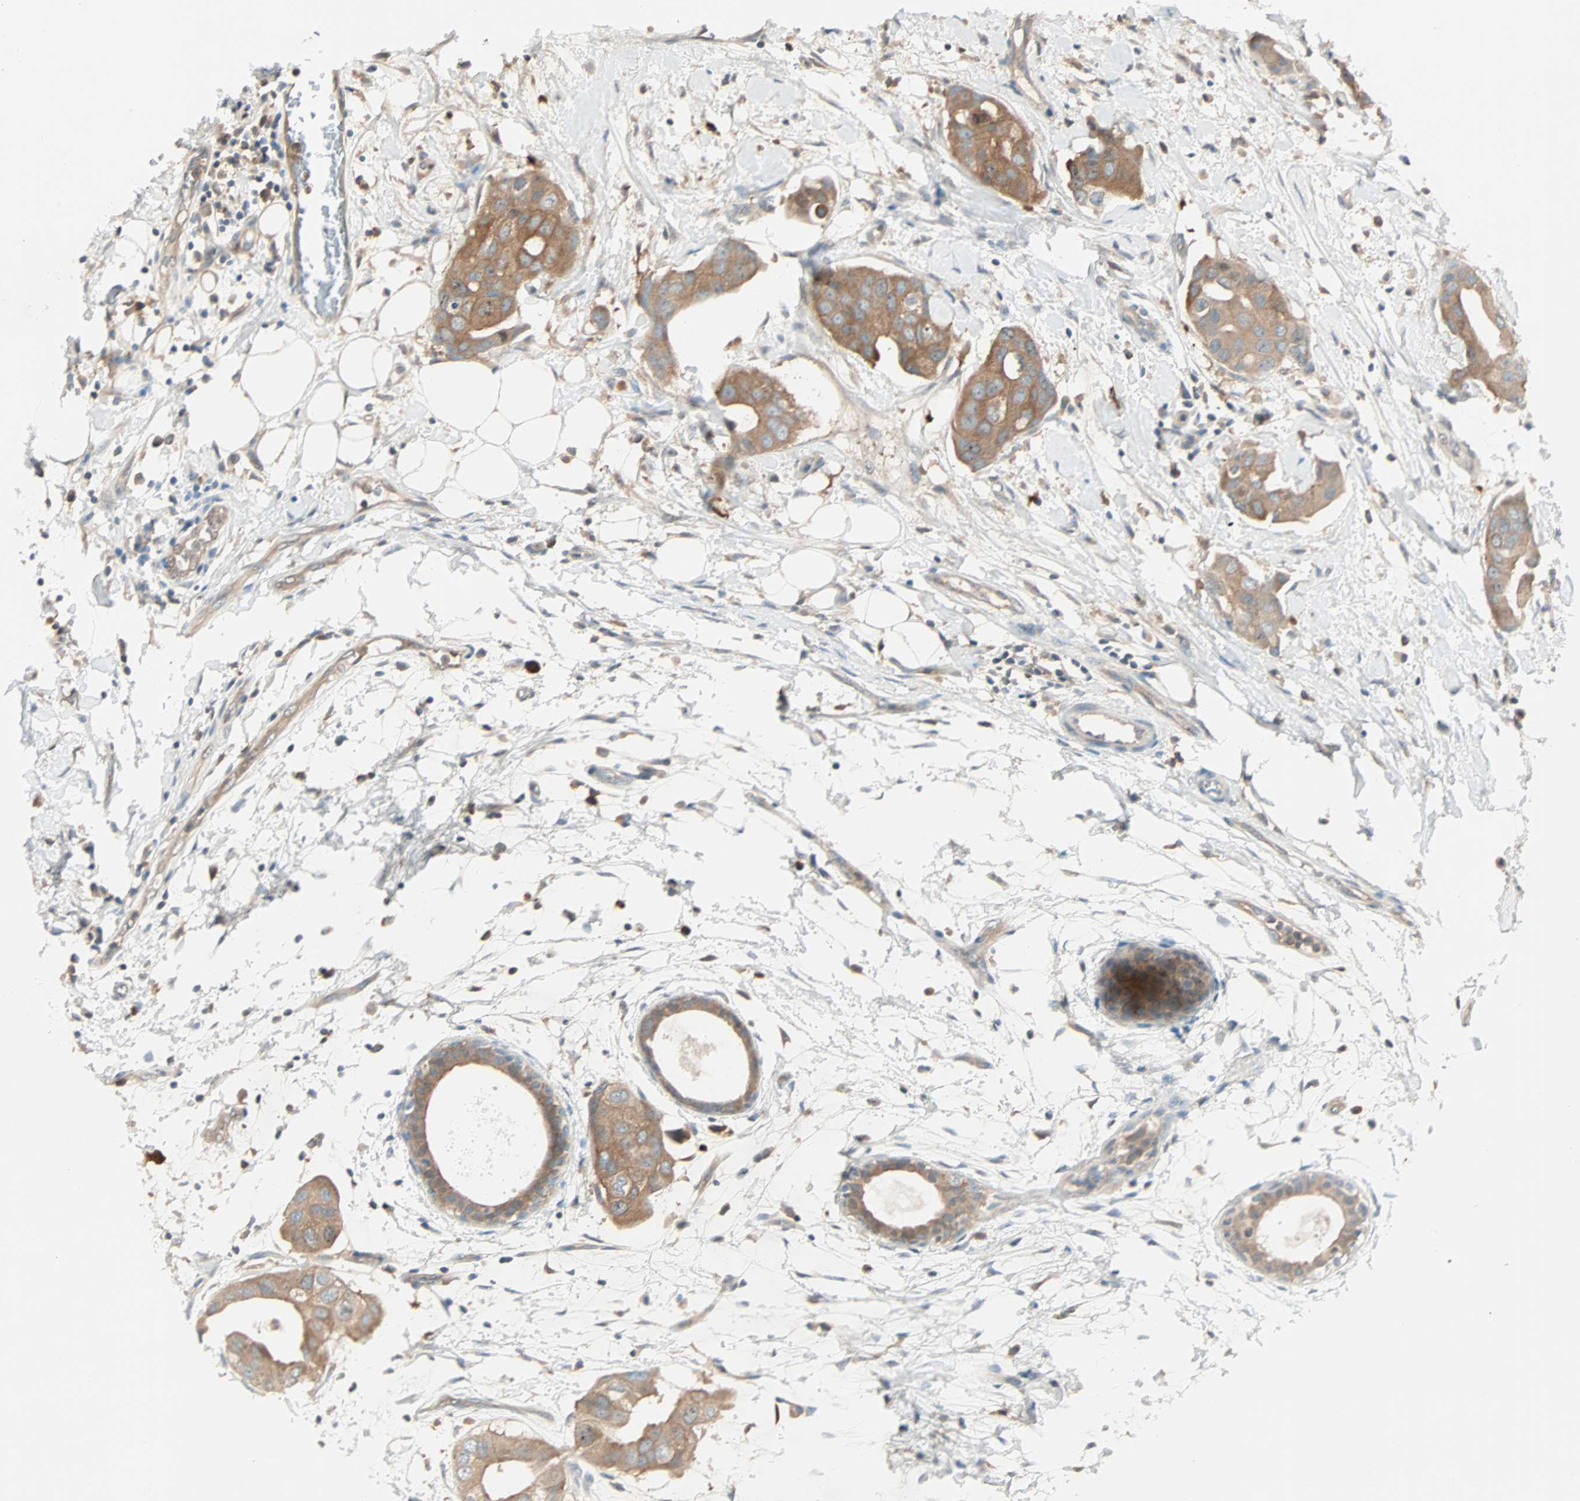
{"staining": {"intensity": "moderate", "quantity": ">75%", "location": "cytoplasmic/membranous"}, "tissue": "breast cancer", "cell_type": "Tumor cells", "image_type": "cancer", "snomed": [{"axis": "morphology", "description": "Duct carcinoma"}, {"axis": "topography", "description": "Breast"}], "caption": "Breast invasive ductal carcinoma stained with immunohistochemistry exhibits moderate cytoplasmic/membranous staining in approximately >75% of tumor cells.", "gene": "SMIM8", "patient": {"sex": "female", "age": 40}}